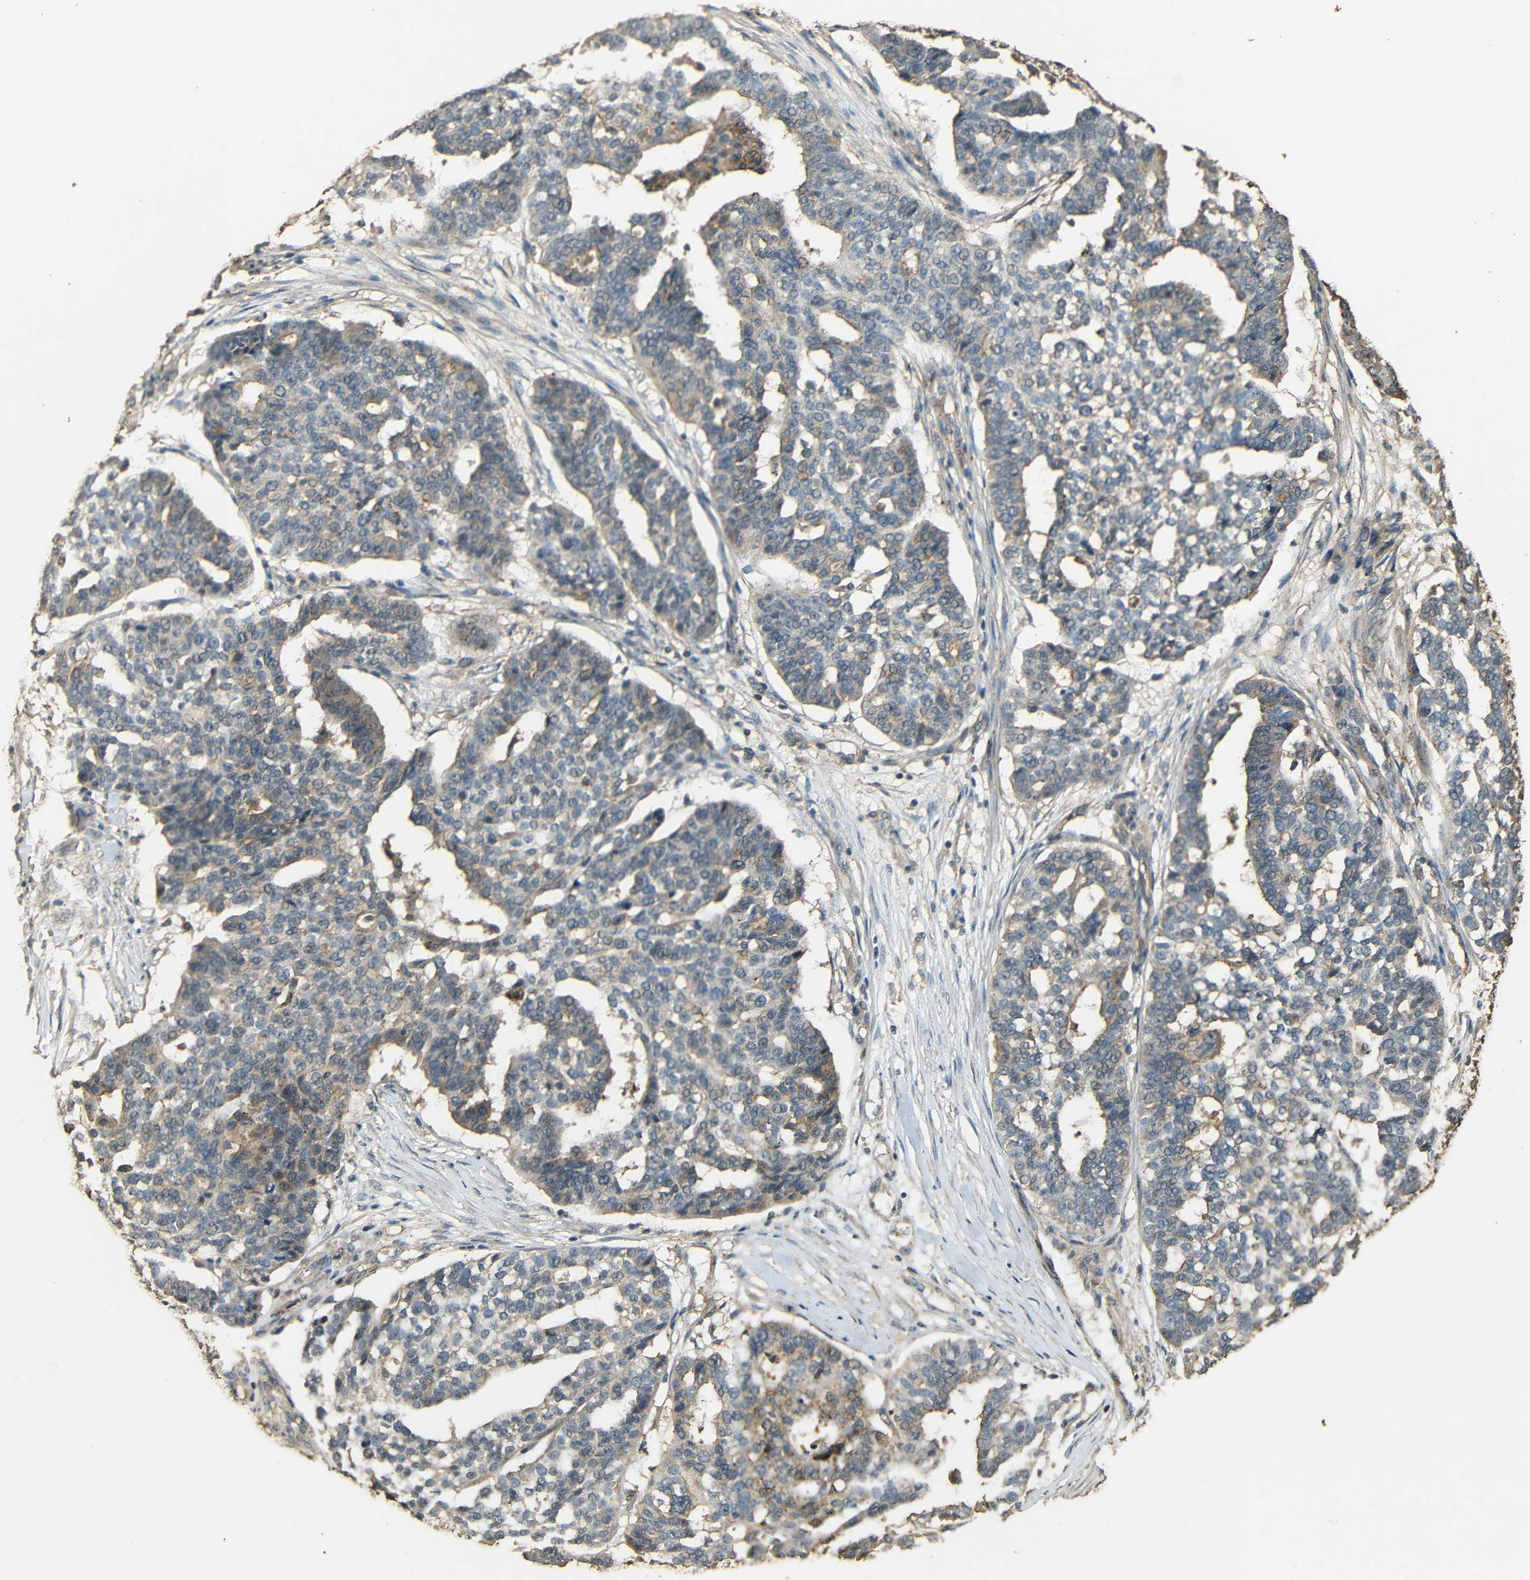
{"staining": {"intensity": "moderate", "quantity": "25%-75%", "location": "cytoplasmic/membranous"}, "tissue": "ovarian cancer", "cell_type": "Tumor cells", "image_type": "cancer", "snomed": [{"axis": "morphology", "description": "Cystadenocarcinoma, serous, NOS"}, {"axis": "topography", "description": "Ovary"}], "caption": "Immunohistochemical staining of human serous cystadenocarcinoma (ovarian) exhibits moderate cytoplasmic/membranous protein expression in about 25%-75% of tumor cells.", "gene": "PDE5A", "patient": {"sex": "female", "age": 59}}